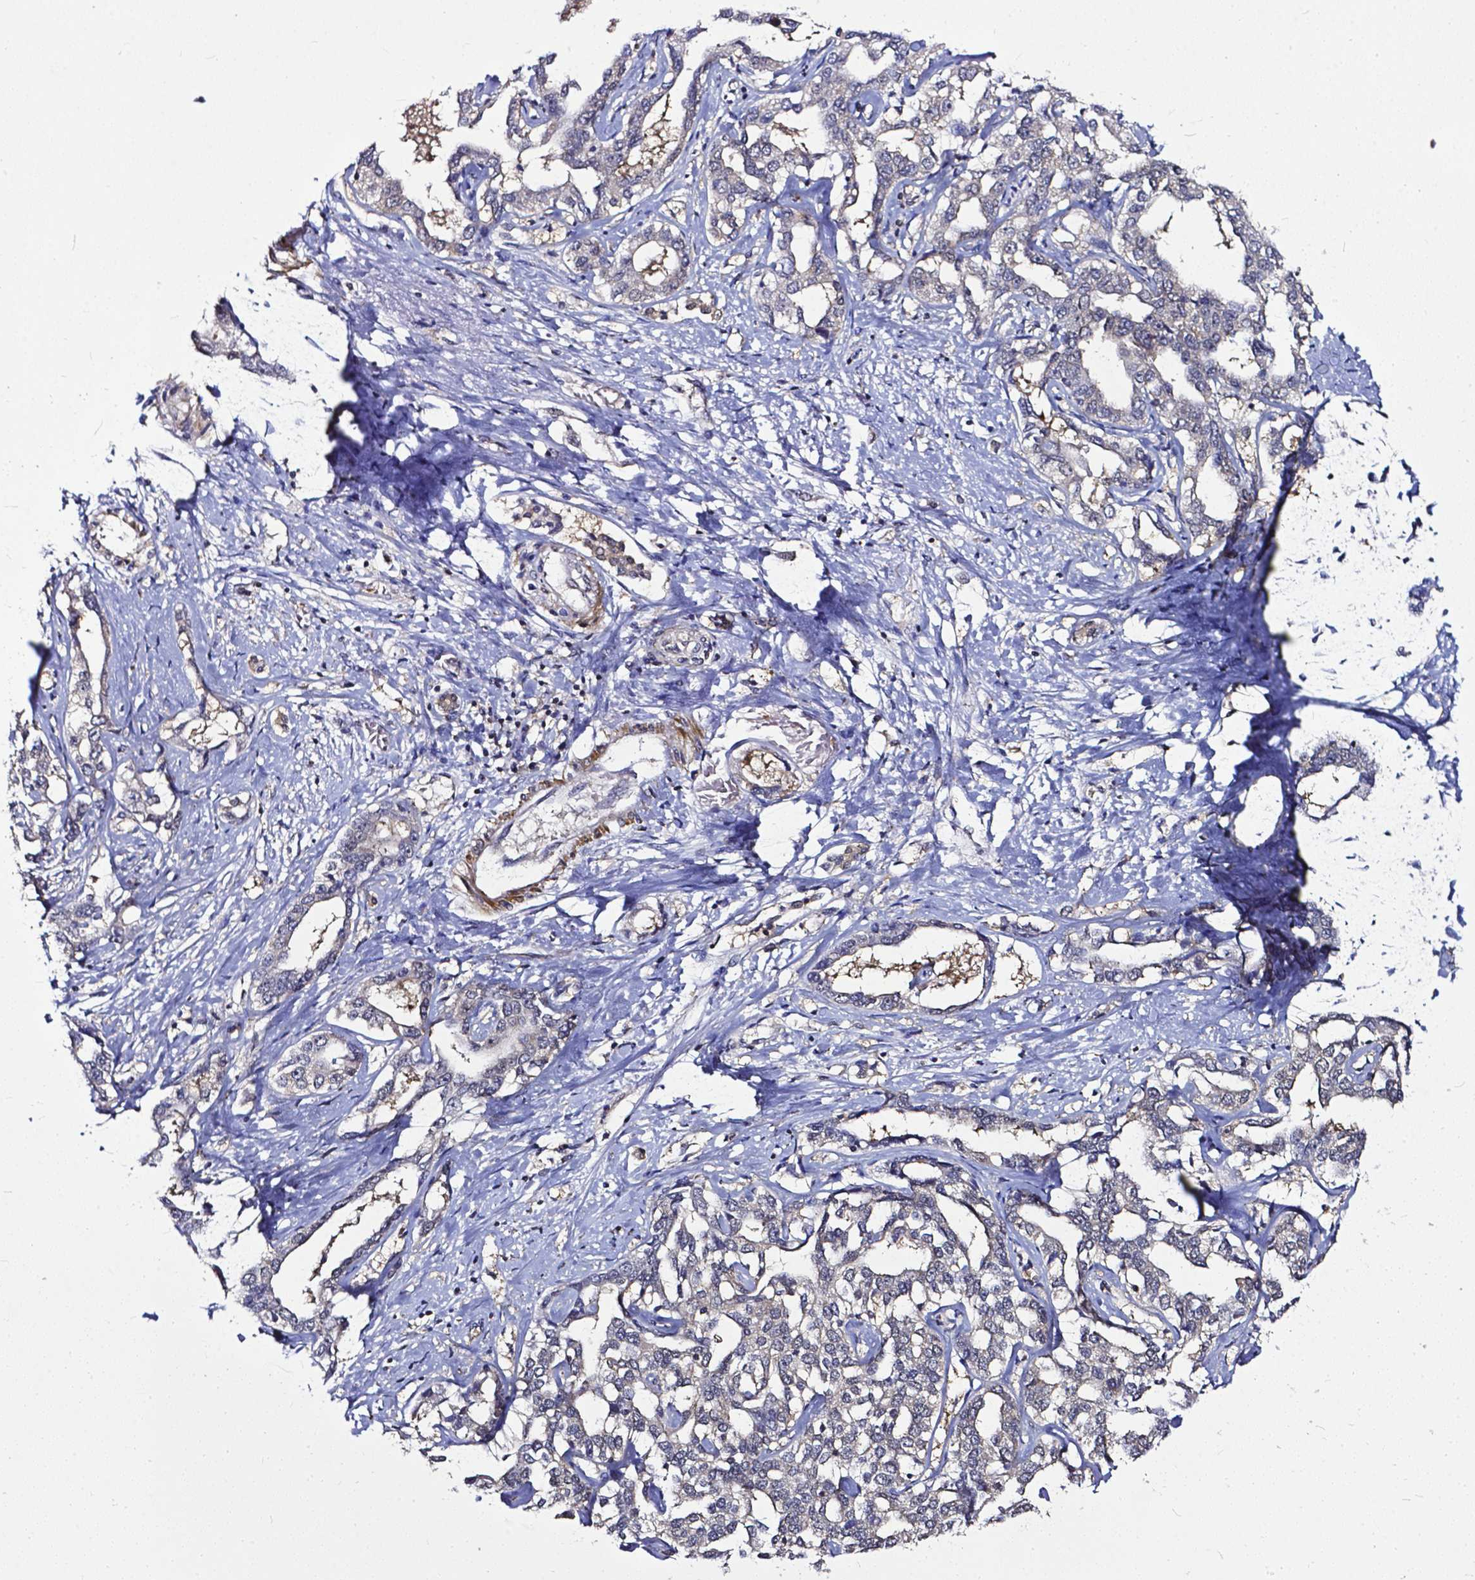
{"staining": {"intensity": "negative", "quantity": "none", "location": "none"}, "tissue": "liver cancer", "cell_type": "Tumor cells", "image_type": "cancer", "snomed": [{"axis": "morphology", "description": "Cholangiocarcinoma"}, {"axis": "topography", "description": "Liver"}], "caption": "This is an IHC image of liver cancer (cholangiocarcinoma). There is no staining in tumor cells.", "gene": "OTUB1", "patient": {"sex": "male", "age": 59}}